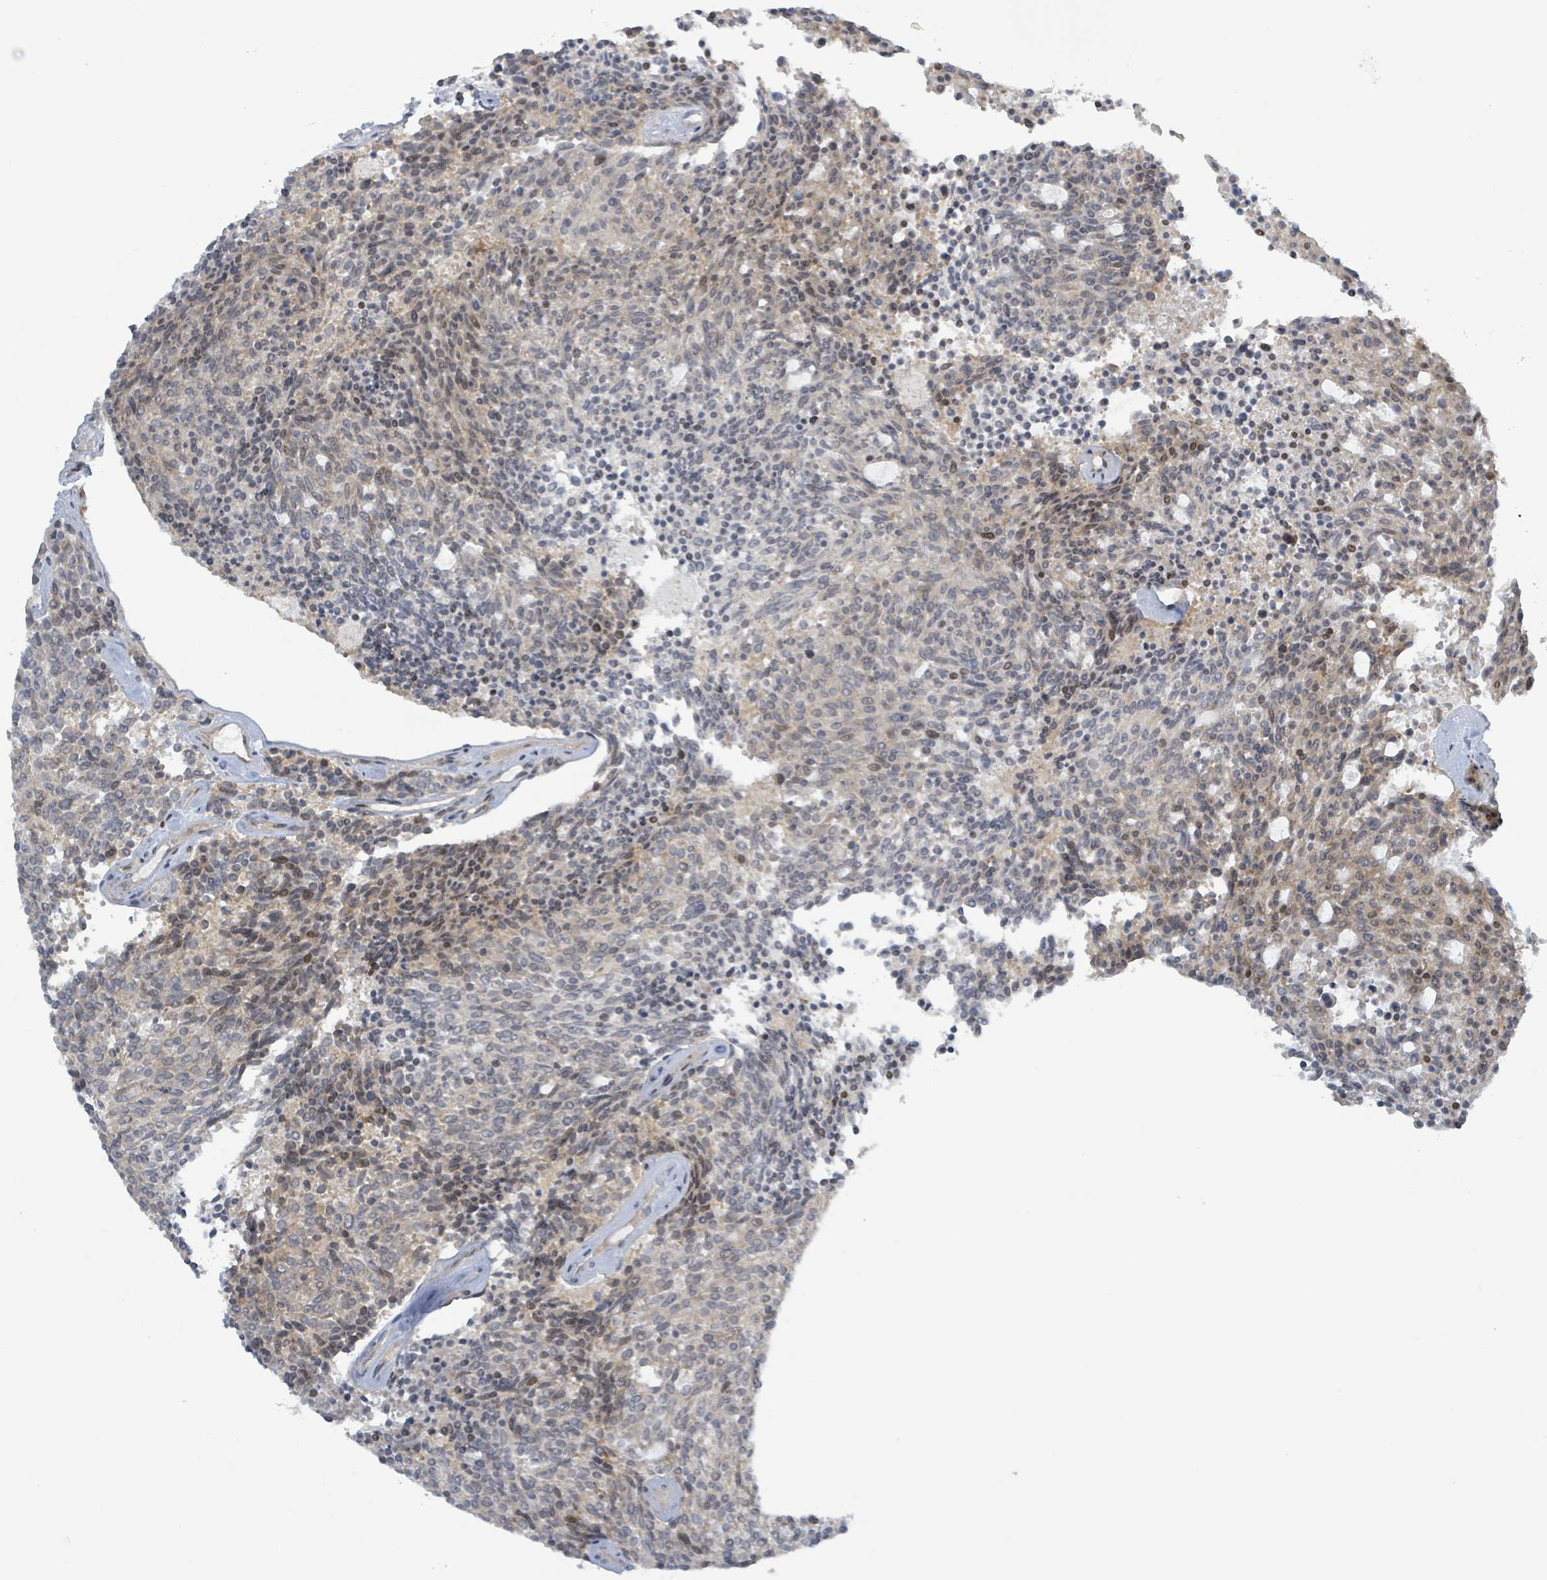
{"staining": {"intensity": "weak", "quantity": "25%-75%", "location": "cytoplasmic/membranous,nuclear"}, "tissue": "carcinoid", "cell_type": "Tumor cells", "image_type": "cancer", "snomed": [{"axis": "morphology", "description": "Carcinoid, malignant, NOS"}, {"axis": "topography", "description": "Pancreas"}], "caption": "Immunohistochemical staining of human carcinoid (malignant) exhibits low levels of weak cytoplasmic/membranous and nuclear staining in about 25%-75% of tumor cells.", "gene": "RPL32", "patient": {"sex": "female", "age": 54}}